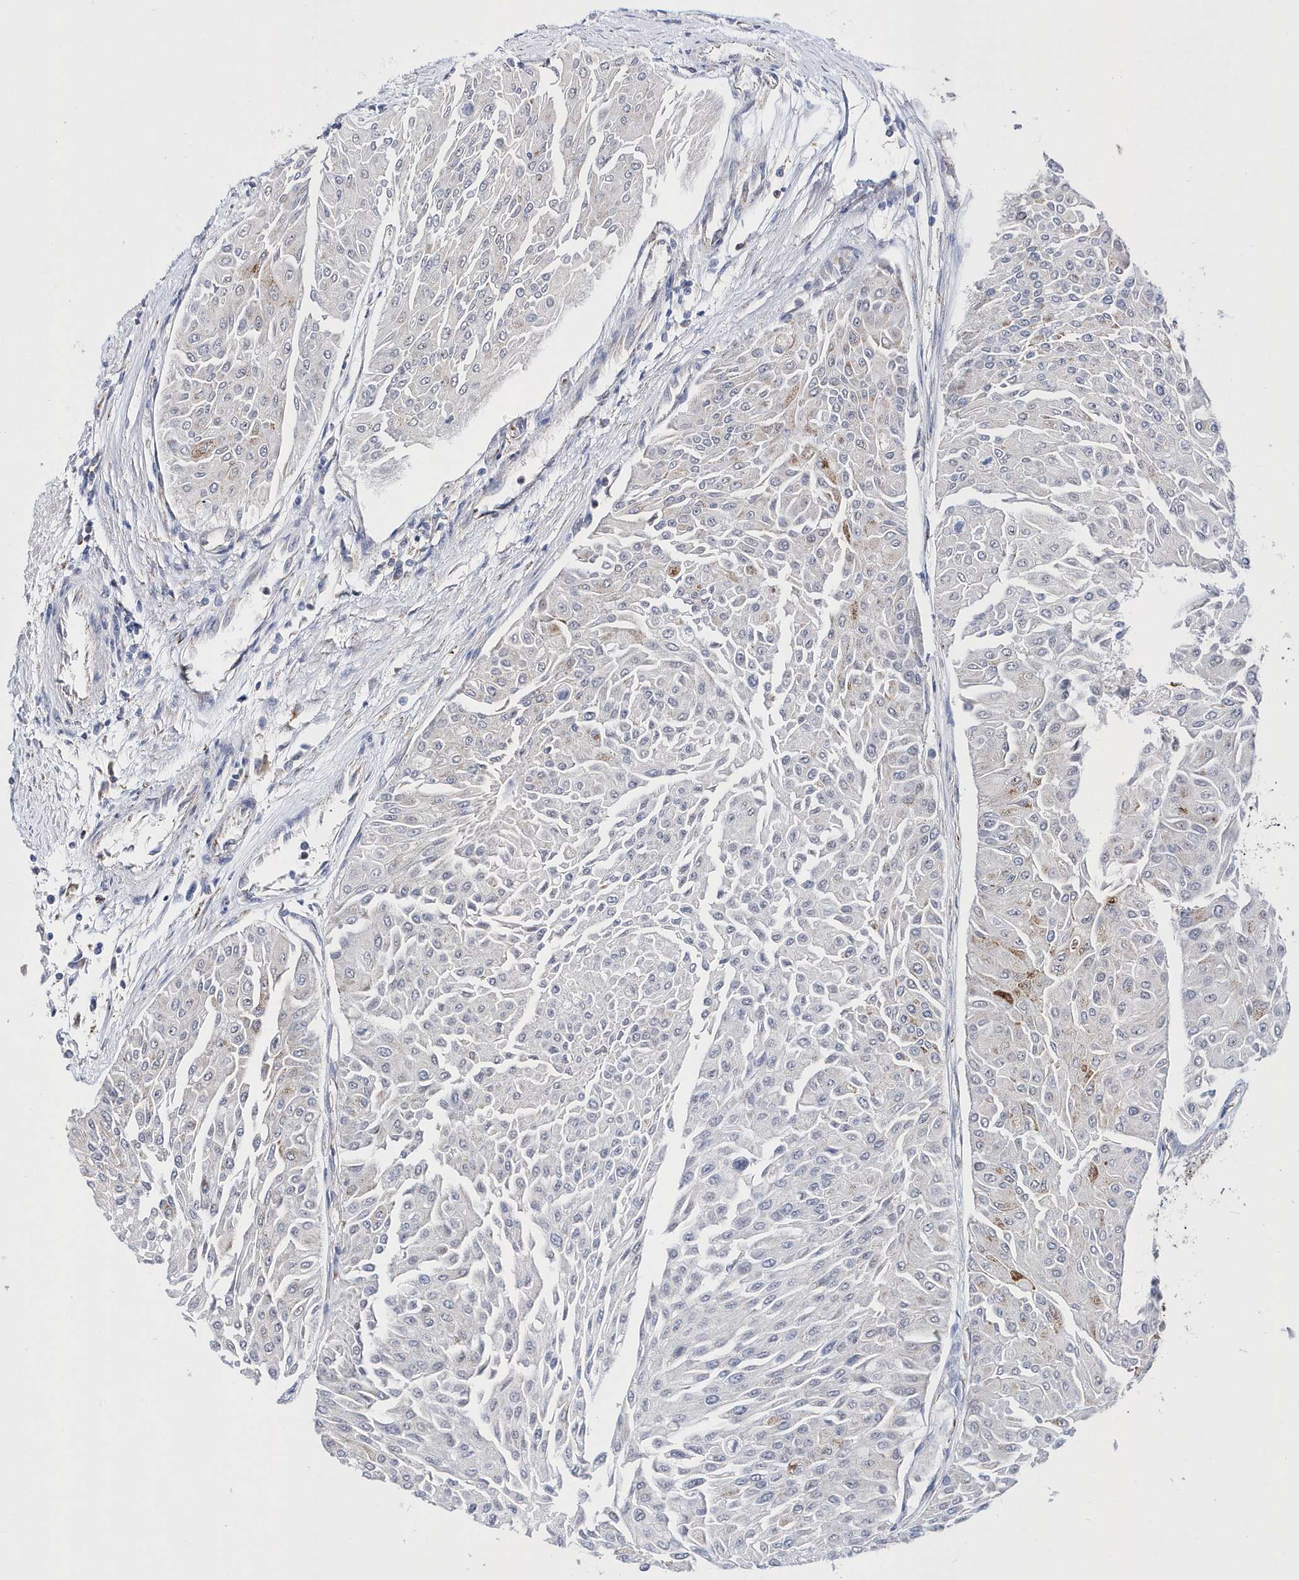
{"staining": {"intensity": "negative", "quantity": "none", "location": "none"}, "tissue": "urothelial cancer", "cell_type": "Tumor cells", "image_type": "cancer", "snomed": [{"axis": "morphology", "description": "Urothelial carcinoma, Low grade"}, {"axis": "topography", "description": "Urinary bladder"}], "caption": "Immunohistochemistry of urothelial carcinoma (low-grade) displays no positivity in tumor cells.", "gene": "SPATA5", "patient": {"sex": "male", "age": 67}}